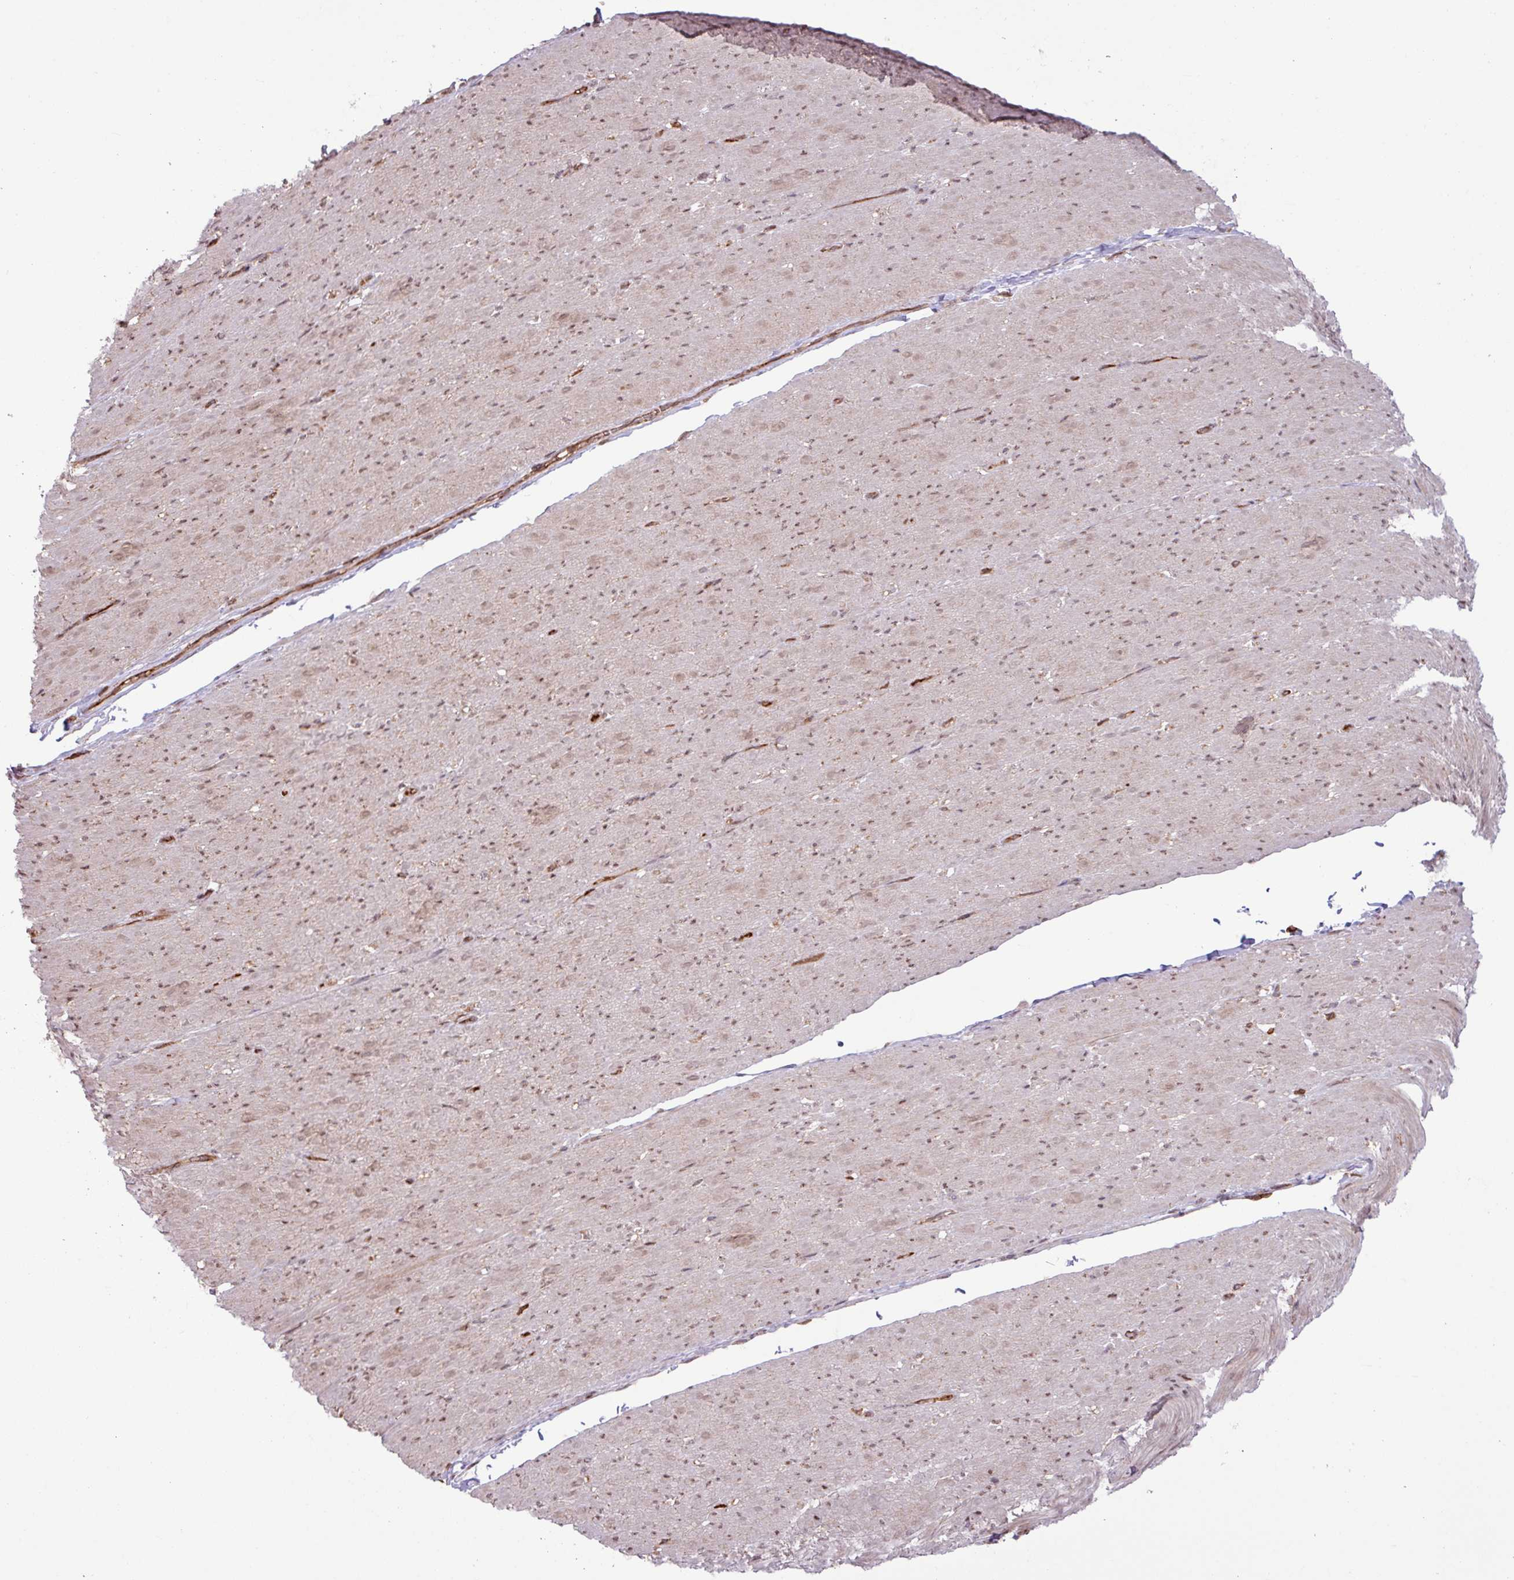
{"staining": {"intensity": "moderate", "quantity": "25%-75%", "location": "nuclear"}, "tissue": "smooth muscle", "cell_type": "Smooth muscle cells", "image_type": "normal", "snomed": [{"axis": "morphology", "description": "Normal tissue, NOS"}, {"axis": "topography", "description": "Smooth muscle"}, {"axis": "topography", "description": "Rectum"}], "caption": "Protein staining by IHC demonstrates moderate nuclear positivity in approximately 25%-75% of smooth muscle cells in benign smooth muscle. (brown staining indicates protein expression, while blue staining denotes nuclei).", "gene": "GON7", "patient": {"sex": "male", "age": 53}}